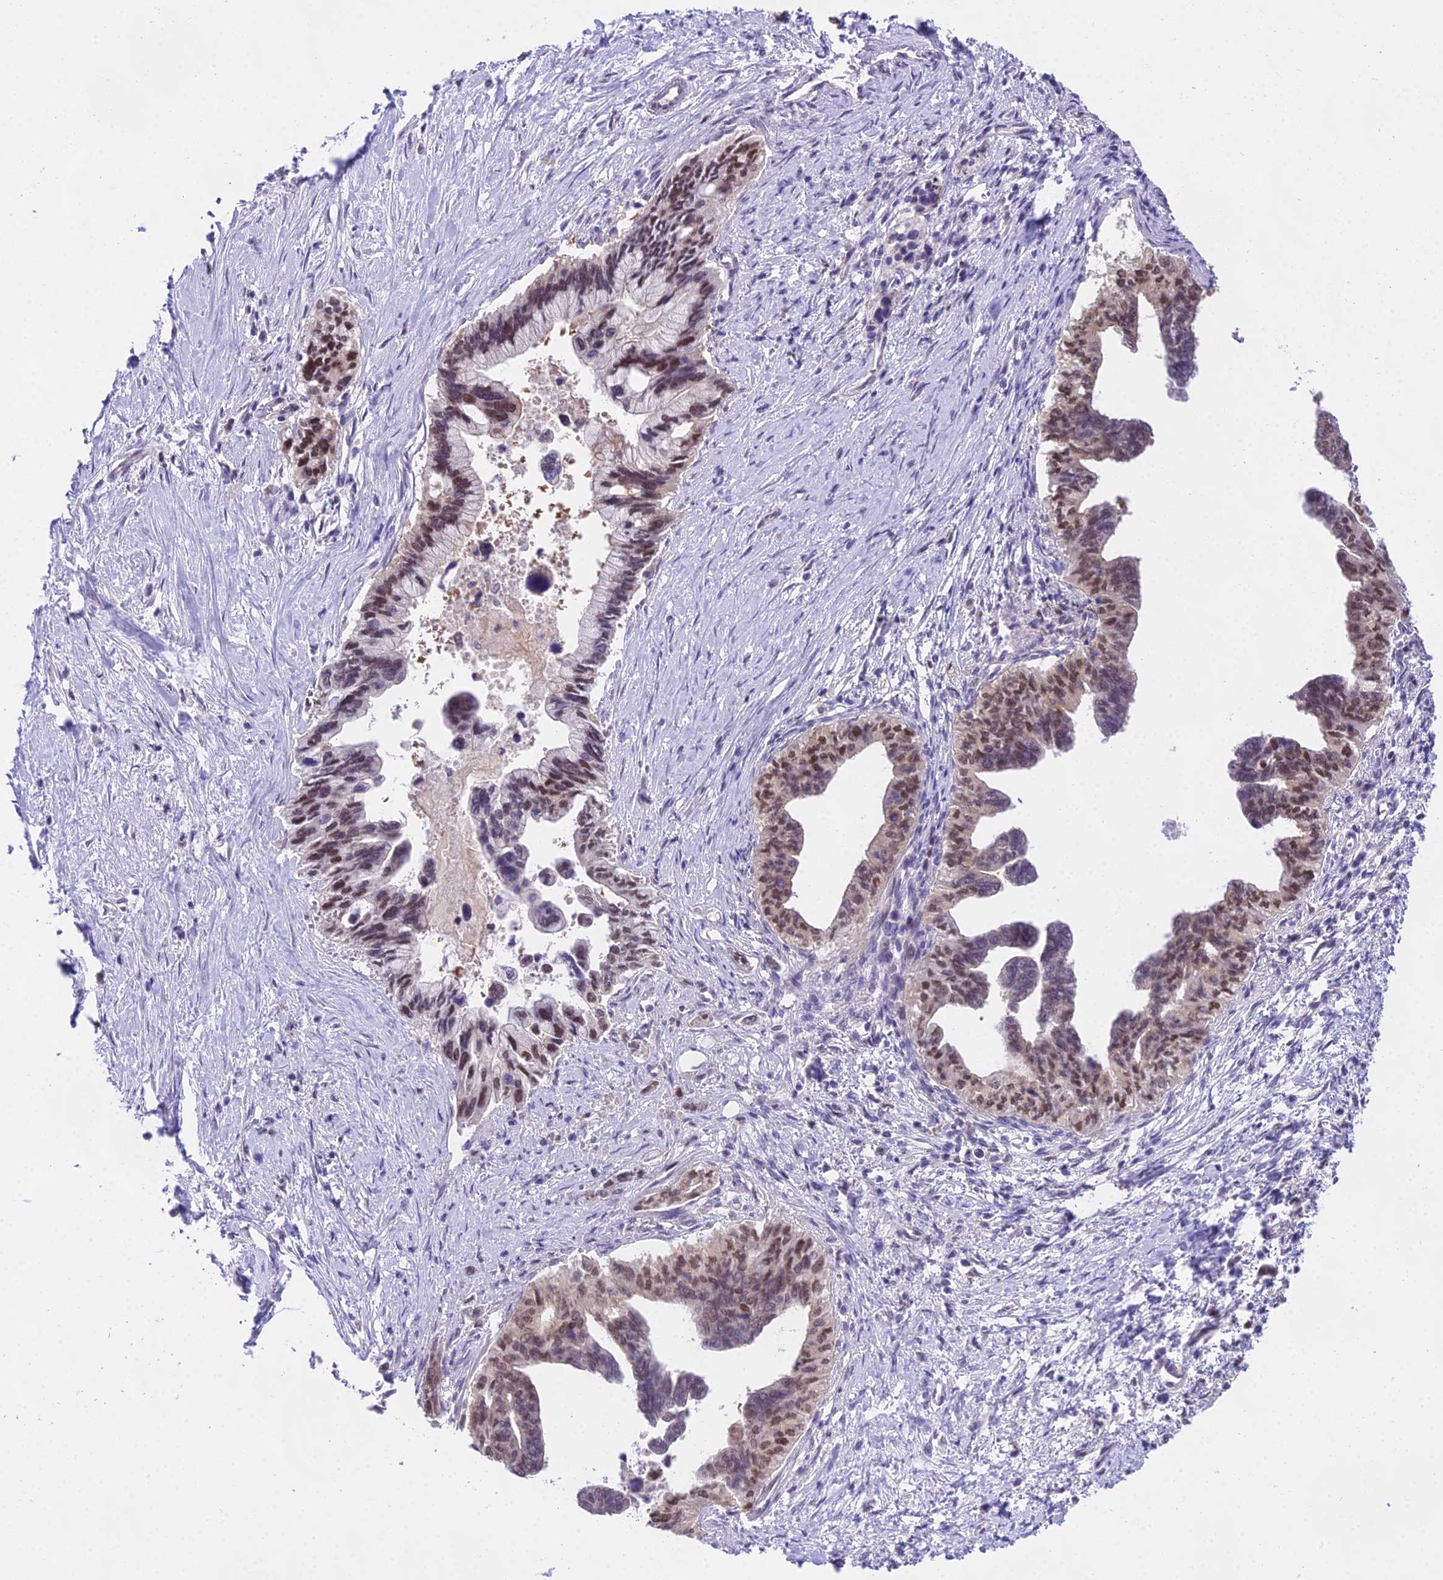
{"staining": {"intensity": "moderate", "quantity": ">75%", "location": "nuclear"}, "tissue": "pancreatic cancer", "cell_type": "Tumor cells", "image_type": "cancer", "snomed": [{"axis": "morphology", "description": "Adenocarcinoma, NOS"}, {"axis": "topography", "description": "Pancreas"}], "caption": "Moderate nuclear staining for a protein is seen in approximately >75% of tumor cells of adenocarcinoma (pancreatic) using IHC.", "gene": "MAT2A", "patient": {"sex": "female", "age": 83}}